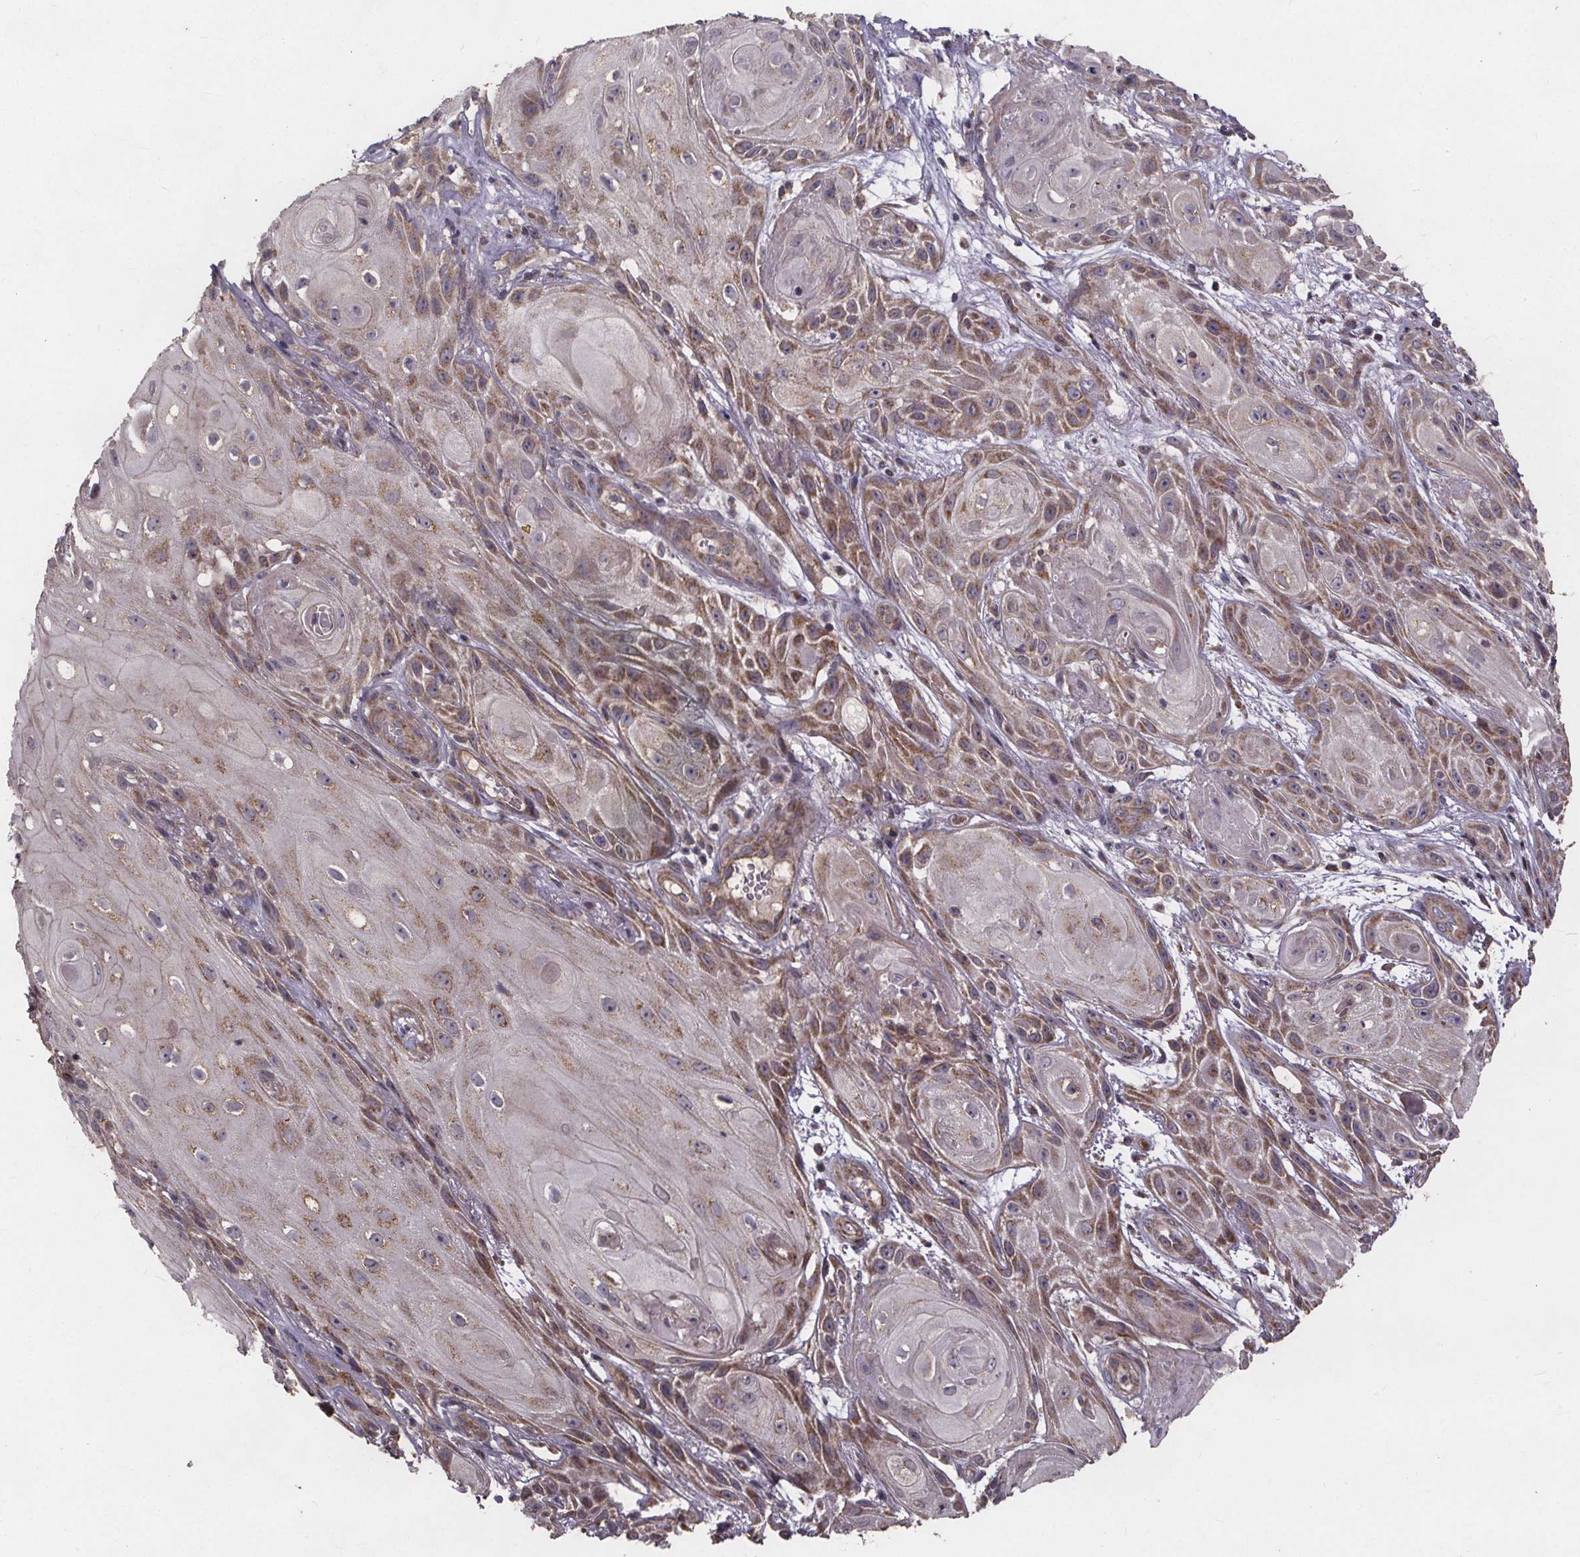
{"staining": {"intensity": "moderate", "quantity": "25%-75%", "location": "cytoplasmic/membranous"}, "tissue": "skin cancer", "cell_type": "Tumor cells", "image_type": "cancer", "snomed": [{"axis": "morphology", "description": "Squamous cell carcinoma, NOS"}, {"axis": "topography", "description": "Skin"}], "caption": "Skin squamous cell carcinoma tissue displays moderate cytoplasmic/membranous expression in approximately 25%-75% of tumor cells", "gene": "YME1L1", "patient": {"sex": "male", "age": 62}}